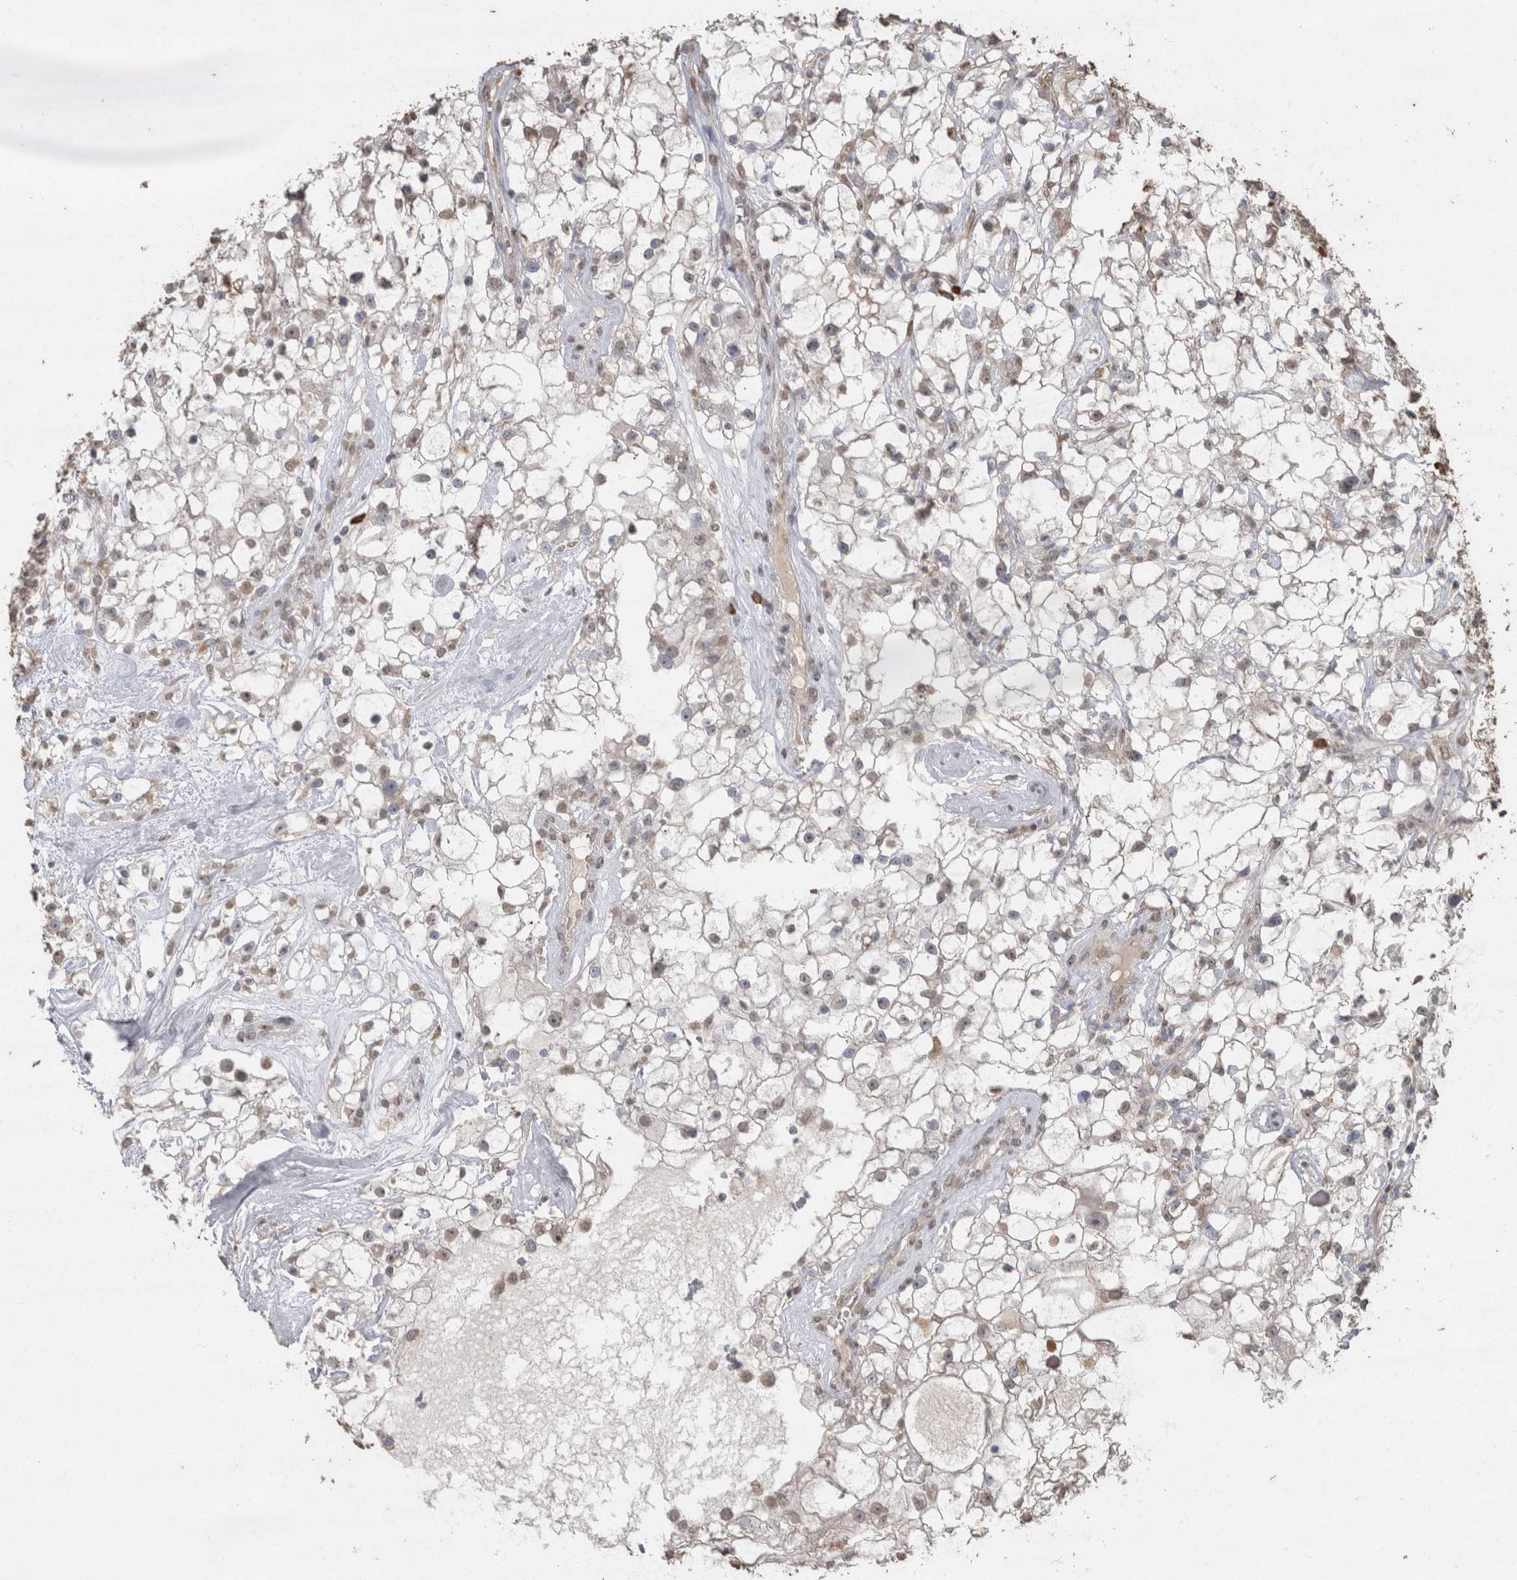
{"staining": {"intensity": "weak", "quantity": "25%-75%", "location": "nuclear"}, "tissue": "renal cancer", "cell_type": "Tumor cells", "image_type": "cancer", "snomed": [{"axis": "morphology", "description": "Adenocarcinoma, NOS"}, {"axis": "topography", "description": "Kidney"}], "caption": "The immunohistochemical stain highlights weak nuclear staining in tumor cells of renal cancer (adenocarcinoma) tissue.", "gene": "CRELD2", "patient": {"sex": "female", "age": 60}}